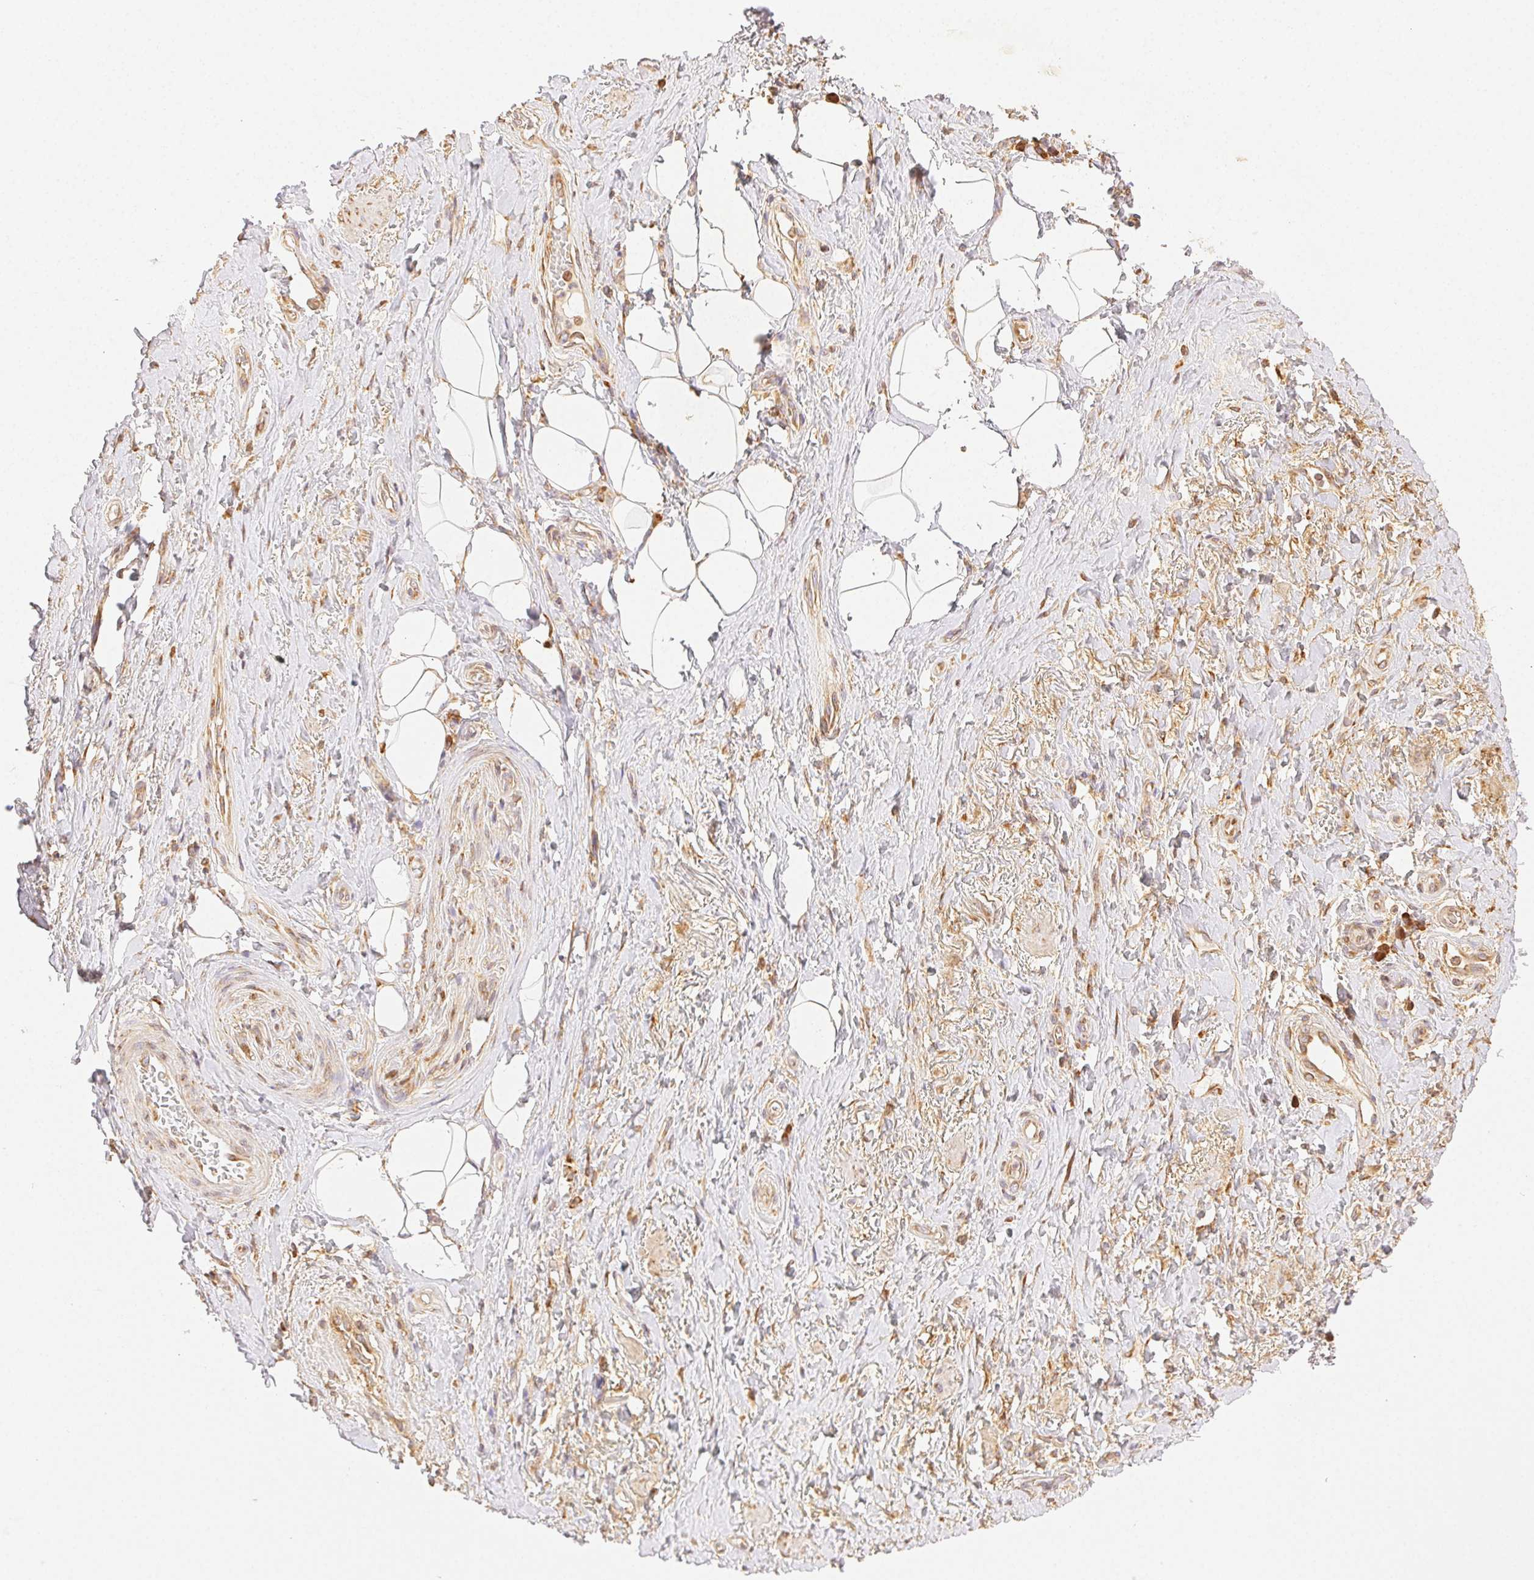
{"staining": {"intensity": "negative", "quantity": "none", "location": "none"}, "tissue": "adipose tissue", "cell_type": "Adipocytes", "image_type": "normal", "snomed": [{"axis": "morphology", "description": "Normal tissue, NOS"}, {"axis": "topography", "description": "Anal"}, {"axis": "topography", "description": "Peripheral nerve tissue"}], "caption": "Immunohistochemistry (IHC) histopathology image of unremarkable adipose tissue: human adipose tissue stained with DAB shows no significant protein positivity in adipocytes.", "gene": "ENTREP1", "patient": {"sex": "male", "age": 53}}